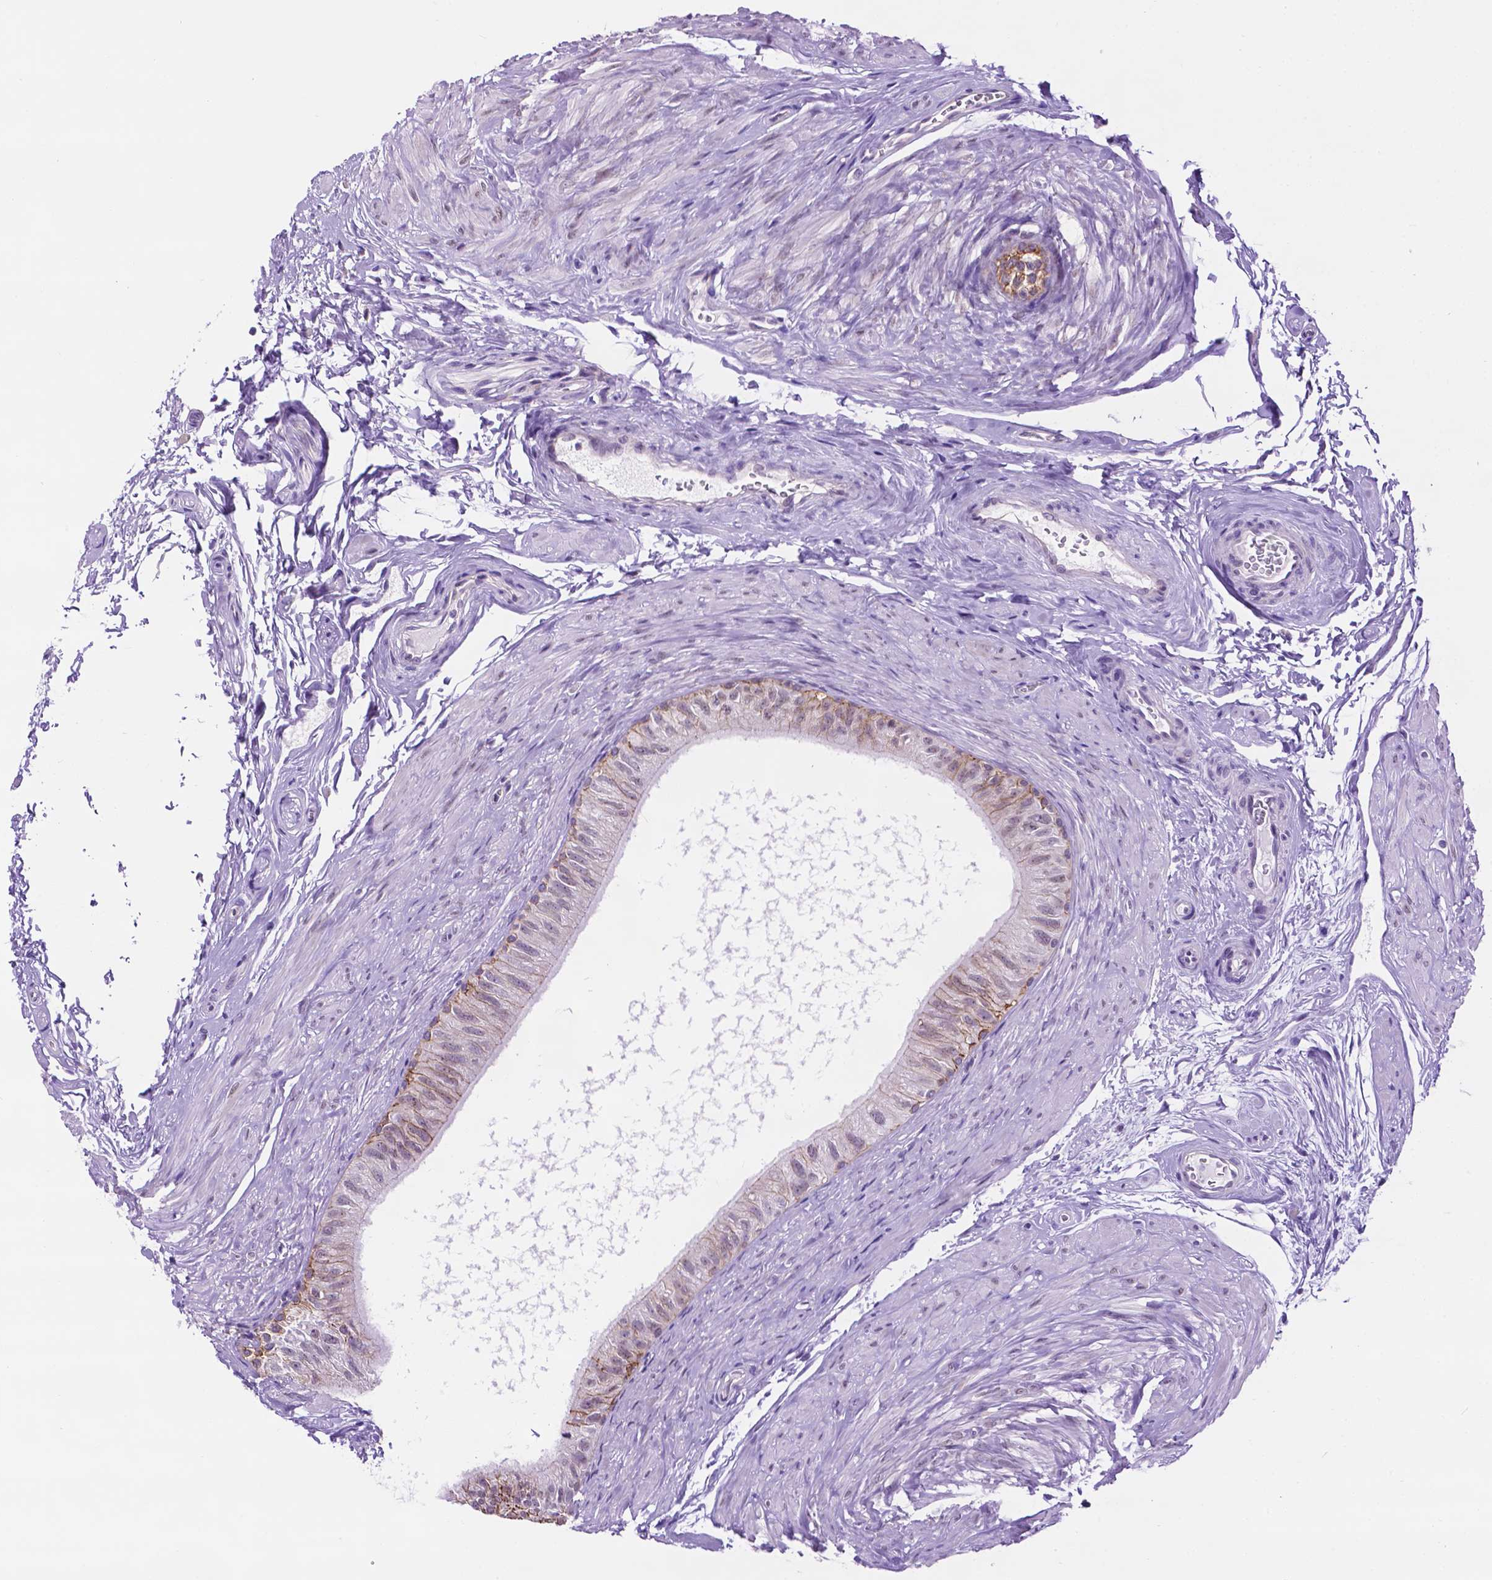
{"staining": {"intensity": "moderate", "quantity": "25%-75%", "location": "cytoplasmic/membranous,nuclear"}, "tissue": "epididymis", "cell_type": "Glandular cells", "image_type": "normal", "snomed": [{"axis": "morphology", "description": "Normal tissue, NOS"}, {"axis": "topography", "description": "Epididymis"}], "caption": "Immunohistochemical staining of benign human epididymis exhibits moderate cytoplasmic/membranous,nuclear protein expression in about 25%-75% of glandular cells. (IHC, brightfield microscopy, high magnification).", "gene": "TACSTD2", "patient": {"sex": "male", "age": 36}}